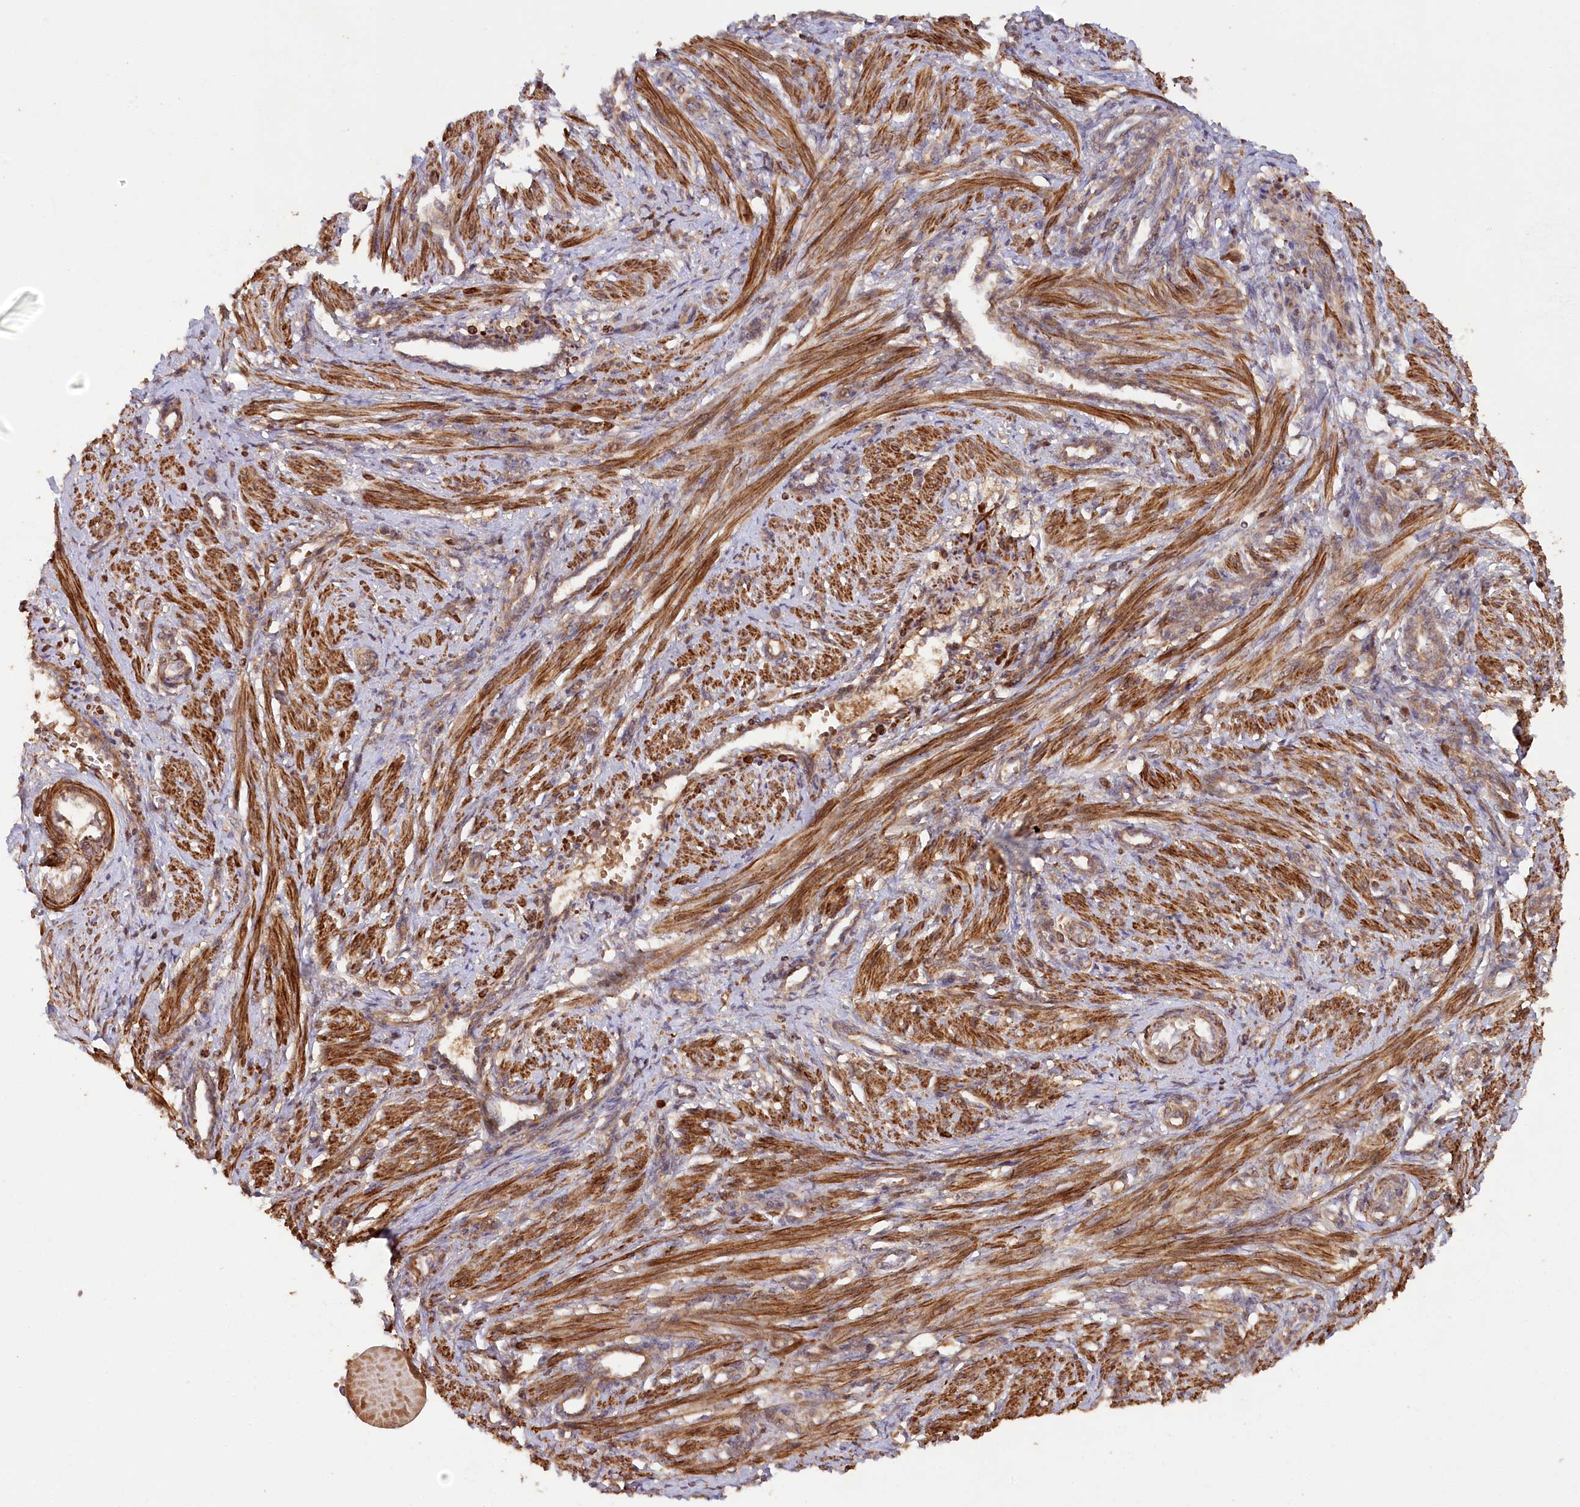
{"staining": {"intensity": "strong", "quantity": ">75%", "location": "cytoplasmic/membranous"}, "tissue": "smooth muscle", "cell_type": "Smooth muscle cells", "image_type": "normal", "snomed": [{"axis": "morphology", "description": "Normal tissue, NOS"}, {"axis": "topography", "description": "Endometrium"}], "caption": "Smooth muscle cells show high levels of strong cytoplasmic/membranous positivity in approximately >75% of cells in normal smooth muscle. The staining is performed using DAB brown chromogen to label protein expression. The nuclei are counter-stained blue using hematoxylin.", "gene": "PAIP2", "patient": {"sex": "female", "age": 33}}